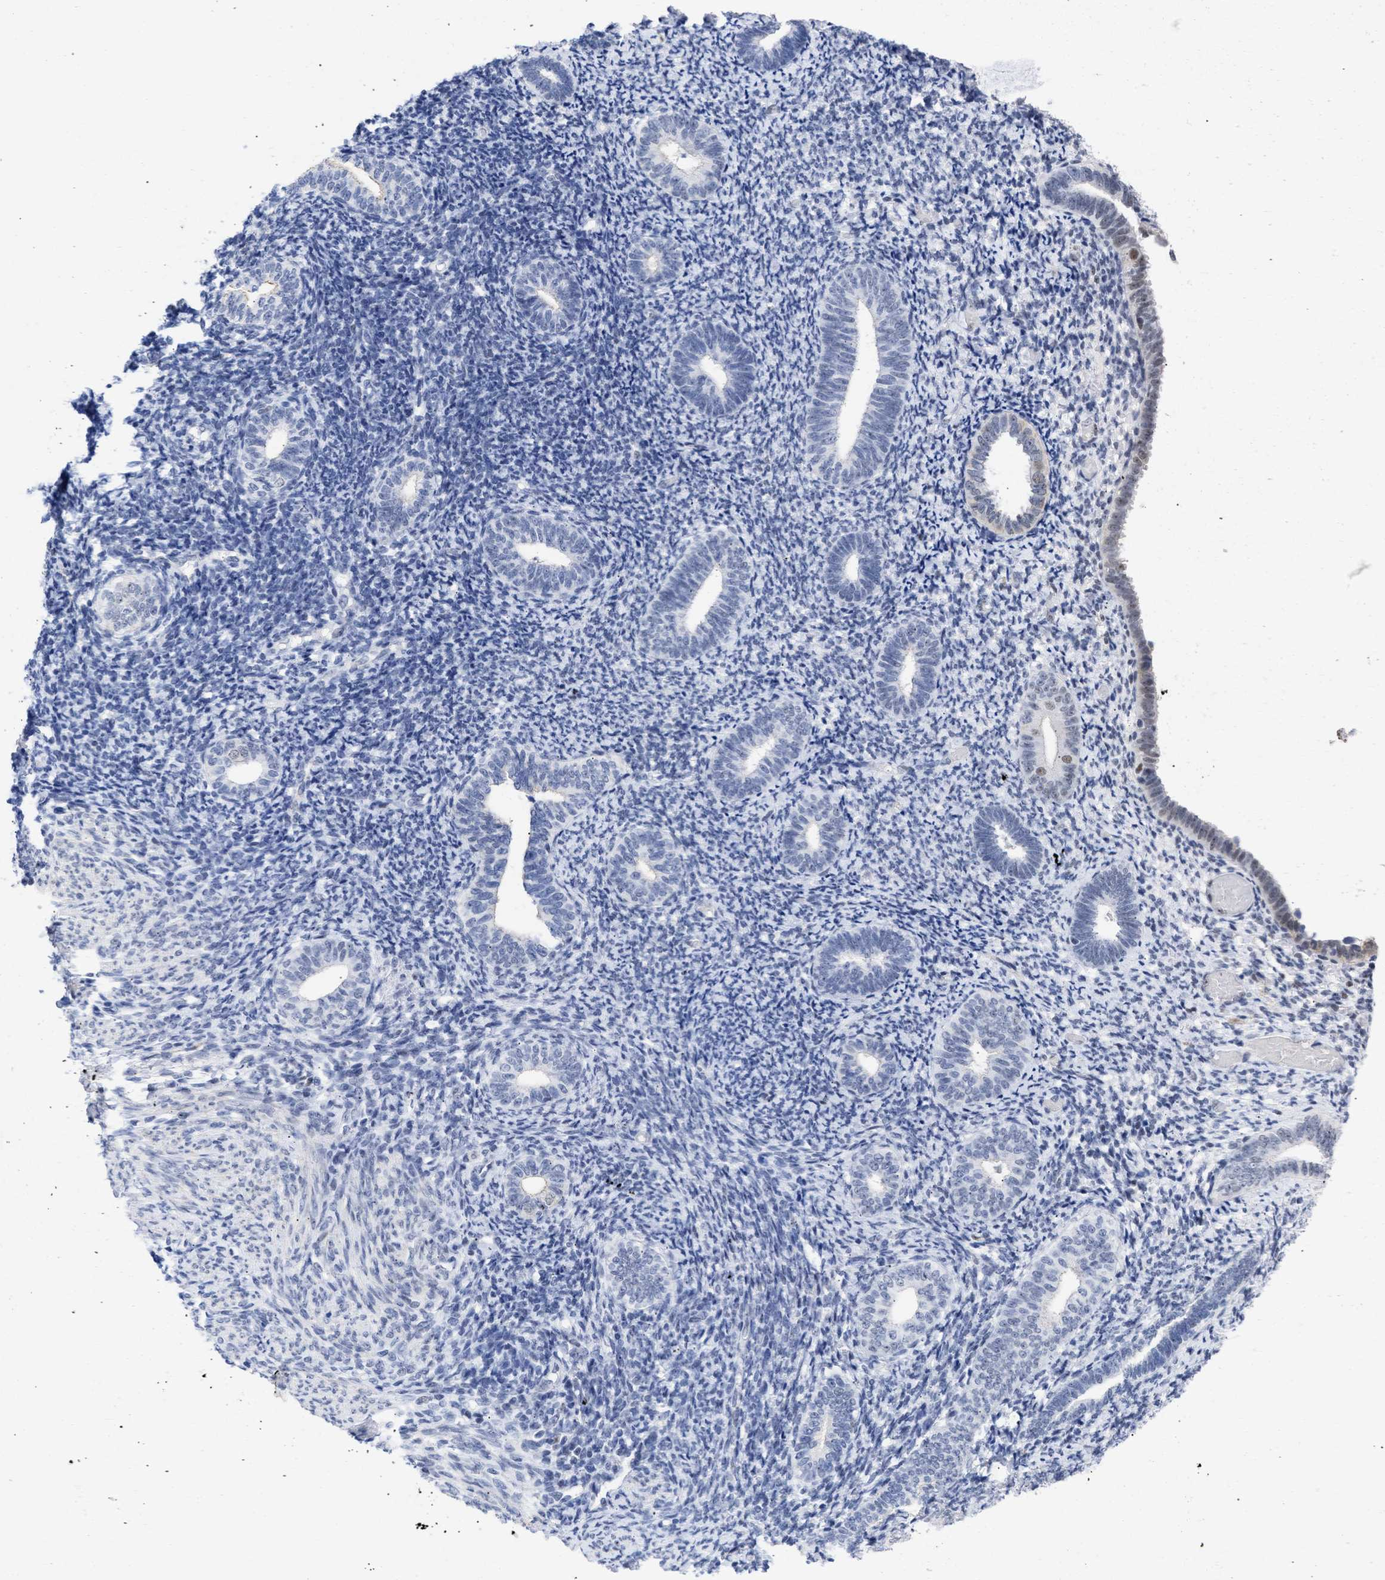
{"staining": {"intensity": "weak", "quantity": "<25%", "location": "nuclear"}, "tissue": "endometrium", "cell_type": "Cells in endometrial stroma", "image_type": "normal", "snomed": [{"axis": "morphology", "description": "Normal tissue, NOS"}, {"axis": "topography", "description": "Endometrium"}], "caption": "Cells in endometrial stroma show no significant expression in normal endometrium. (Stains: DAB immunohistochemistry with hematoxylin counter stain, Microscopy: brightfield microscopy at high magnification).", "gene": "DDX41", "patient": {"sex": "female", "age": 66}}